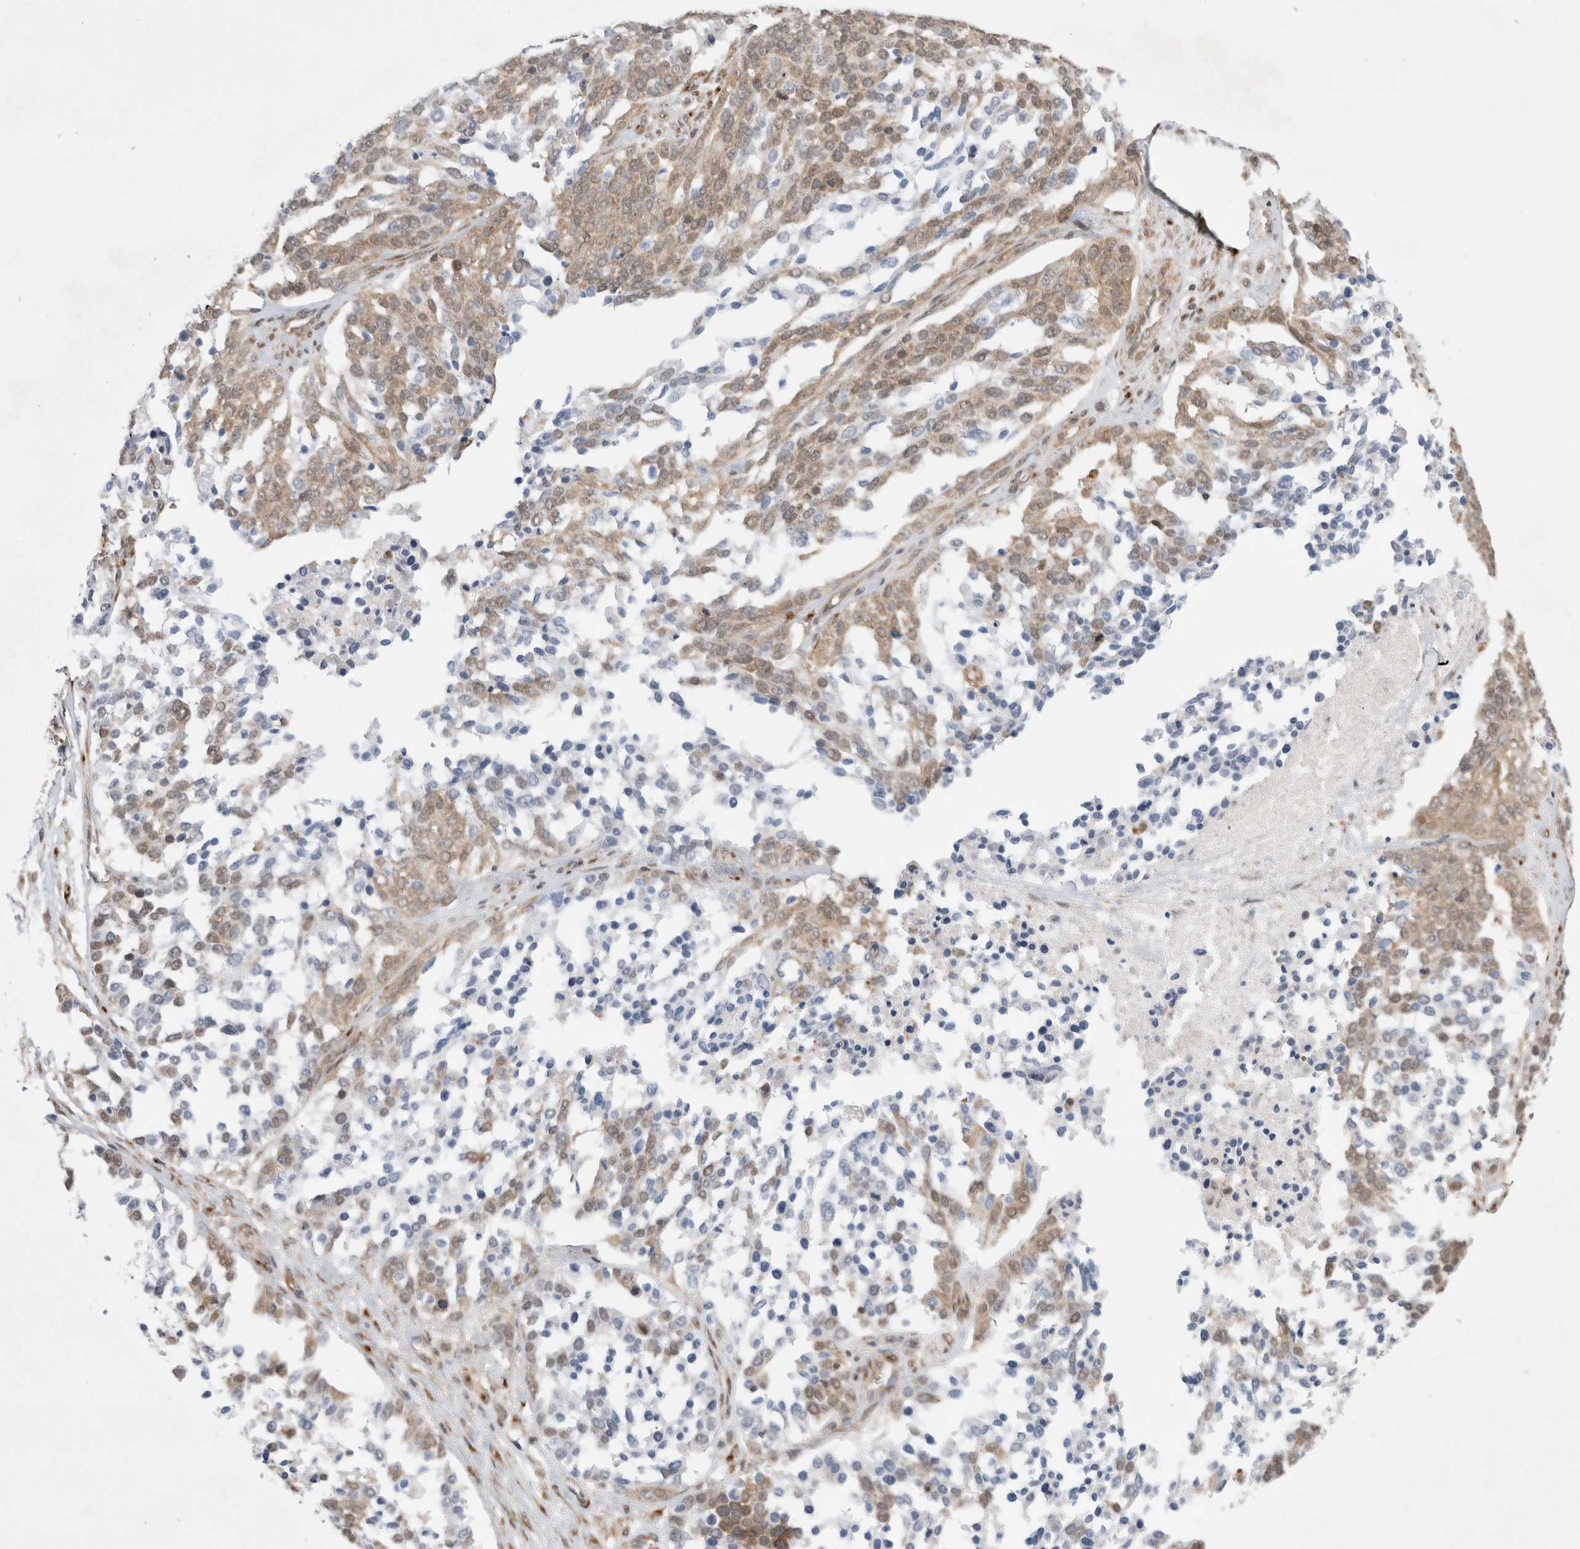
{"staining": {"intensity": "weak", "quantity": ">75%", "location": "cytoplasmic/membranous"}, "tissue": "ovarian cancer", "cell_type": "Tumor cells", "image_type": "cancer", "snomed": [{"axis": "morphology", "description": "Cystadenocarcinoma, serous, NOS"}, {"axis": "topography", "description": "Ovary"}], "caption": "DAB (3,3'-diaminobenzidine) immunohistochemical staining of ovarian cancer (serous cystadenocarcinoma) shows weak cytoplasmic/membranous protein staining in approximately >75% of tumor cells.", "gene": "WIPF2", "patient": {"sex": "female", "age": 44}}